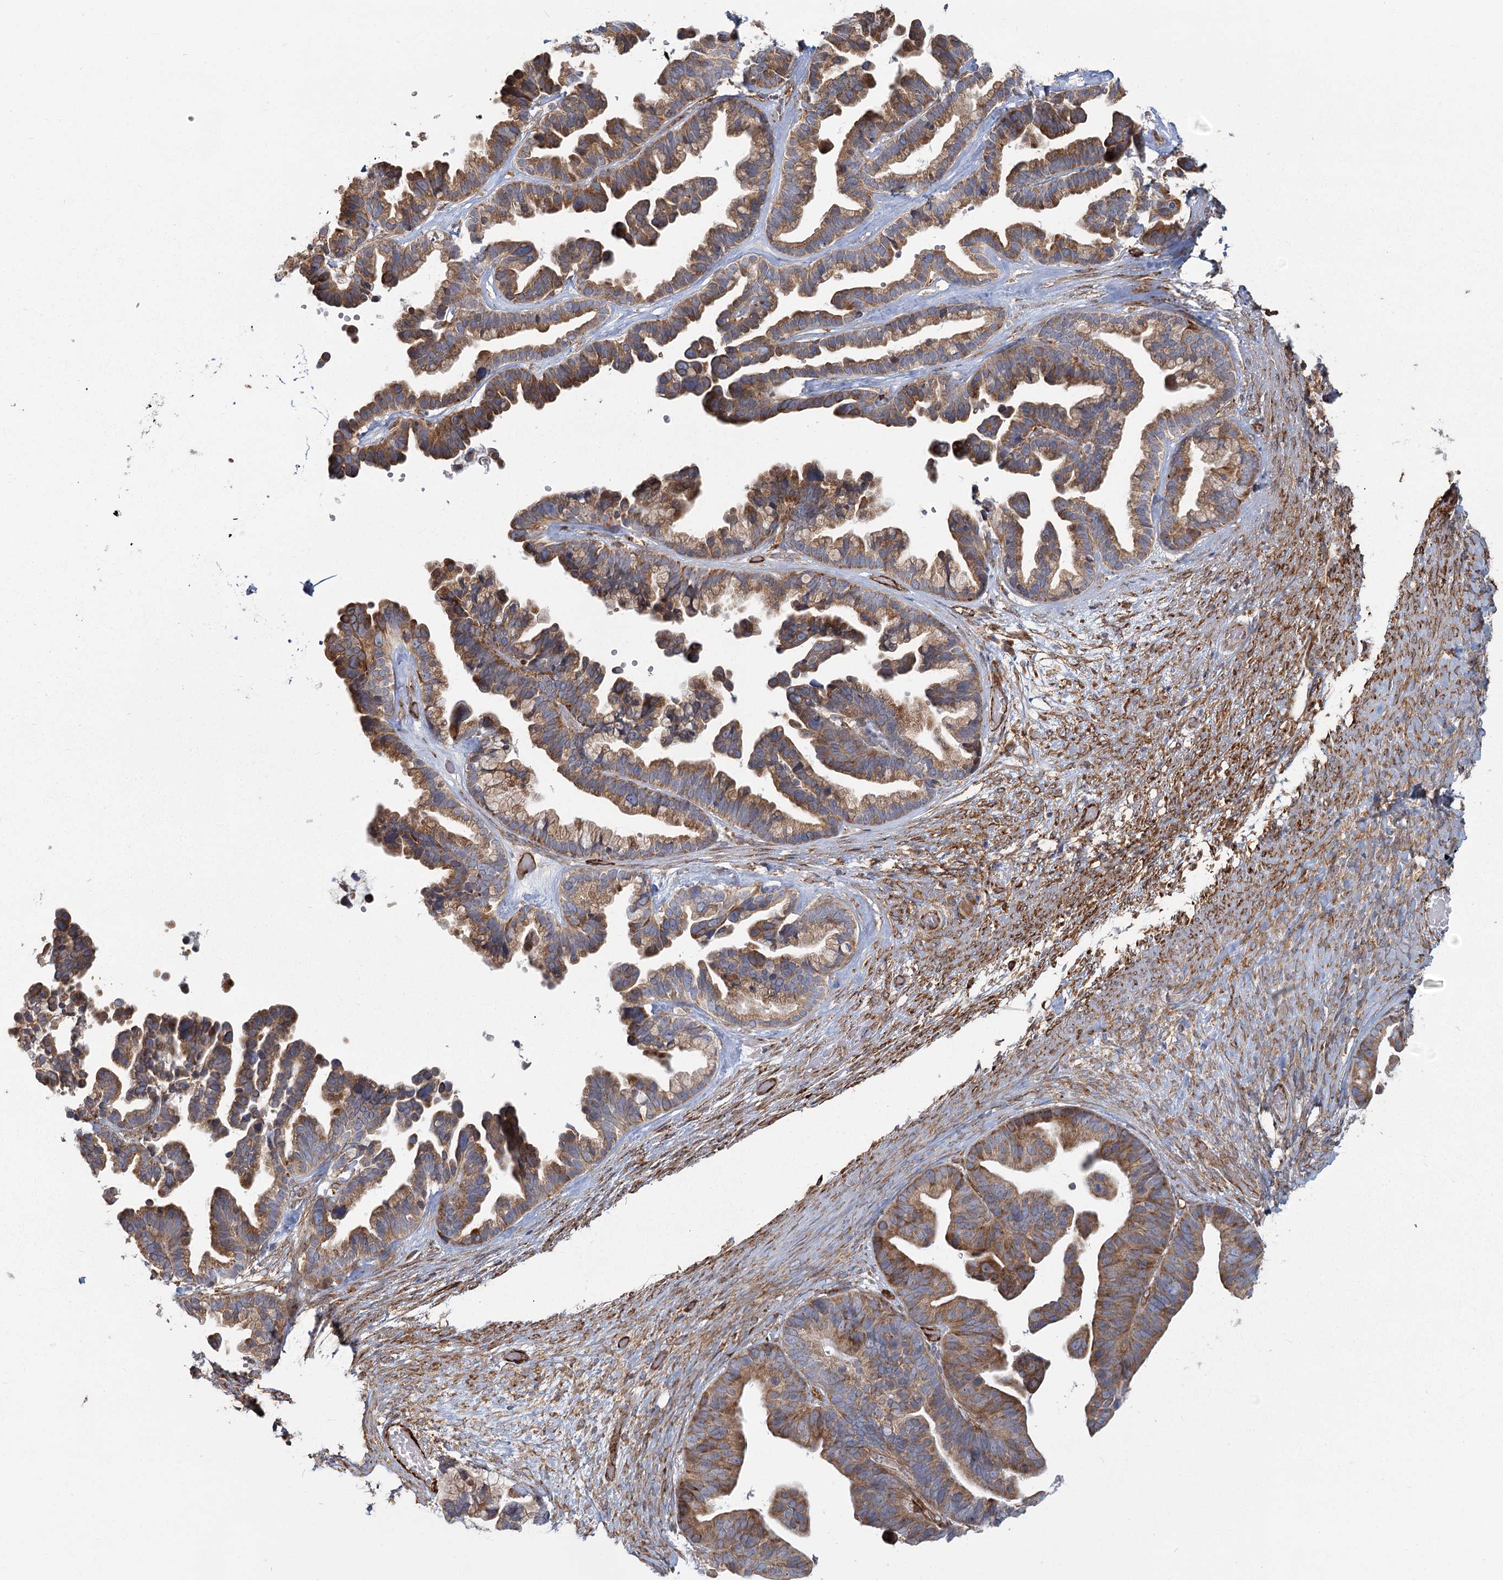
{"staining": {"intensity": "moderate", "quantity": ">75%", "location": "cytoplasmic/membranous"}, "tissue": "ovarian cancer", "cell_type": "Tumor cells", "image_type": "cancer", "snomed": [{"axis": "morphology", "description": "Cystadenocarcinoma, serous, NOS"}, {"axis": "topography", "description": "Ovary"}], "caption": "Immunohistochemical staining of ovarian cancer (serous cystadenocarcinoma) demonstrates medium levels of moderate cytoplasmic/membranous protein expression in approximately >75% of tumor cells.", "gene": "HARS2", "patient": {"sex": "female", "age": 56}}